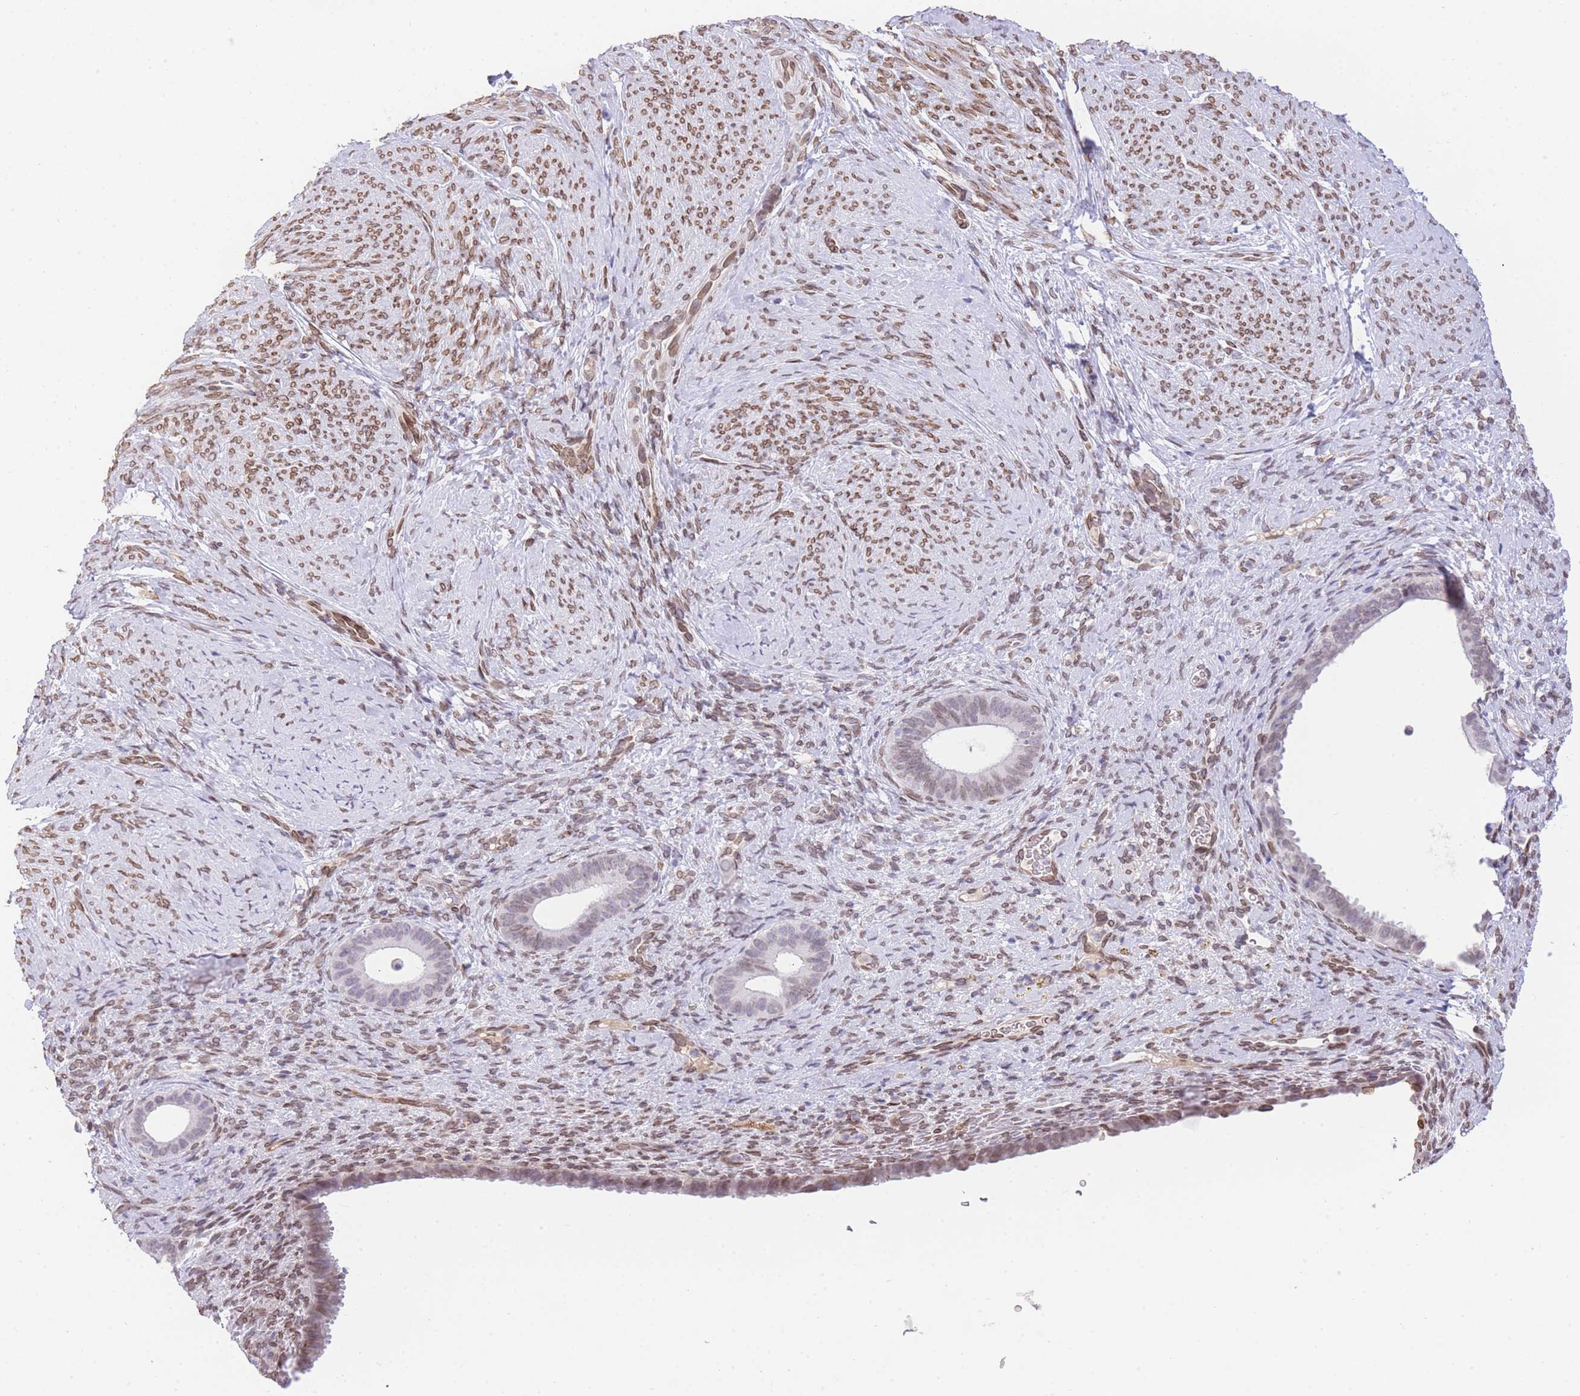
{"staining": {"intensity": "moderate", "quantity": "<25%", "location": "nuclear"}, "tissue": "endometrium", "cell_type": "Cells in endometrial stroma", "image_type": "normal", "snomed": [{"axis": "morphology", "description": "Normal tissue, NOS"}, {"axis": "topography", "description": "Endometrium"}], "caption": "A low amount of moderate nuclear expression is identified in about <25% of cells in endometrial stroma in unremarkable endometrium. (Brightfield microscopy of DAB IHC at high magnification).", "gene": "OR10AD1", "patient": {"sex": "female", "age": 65}}